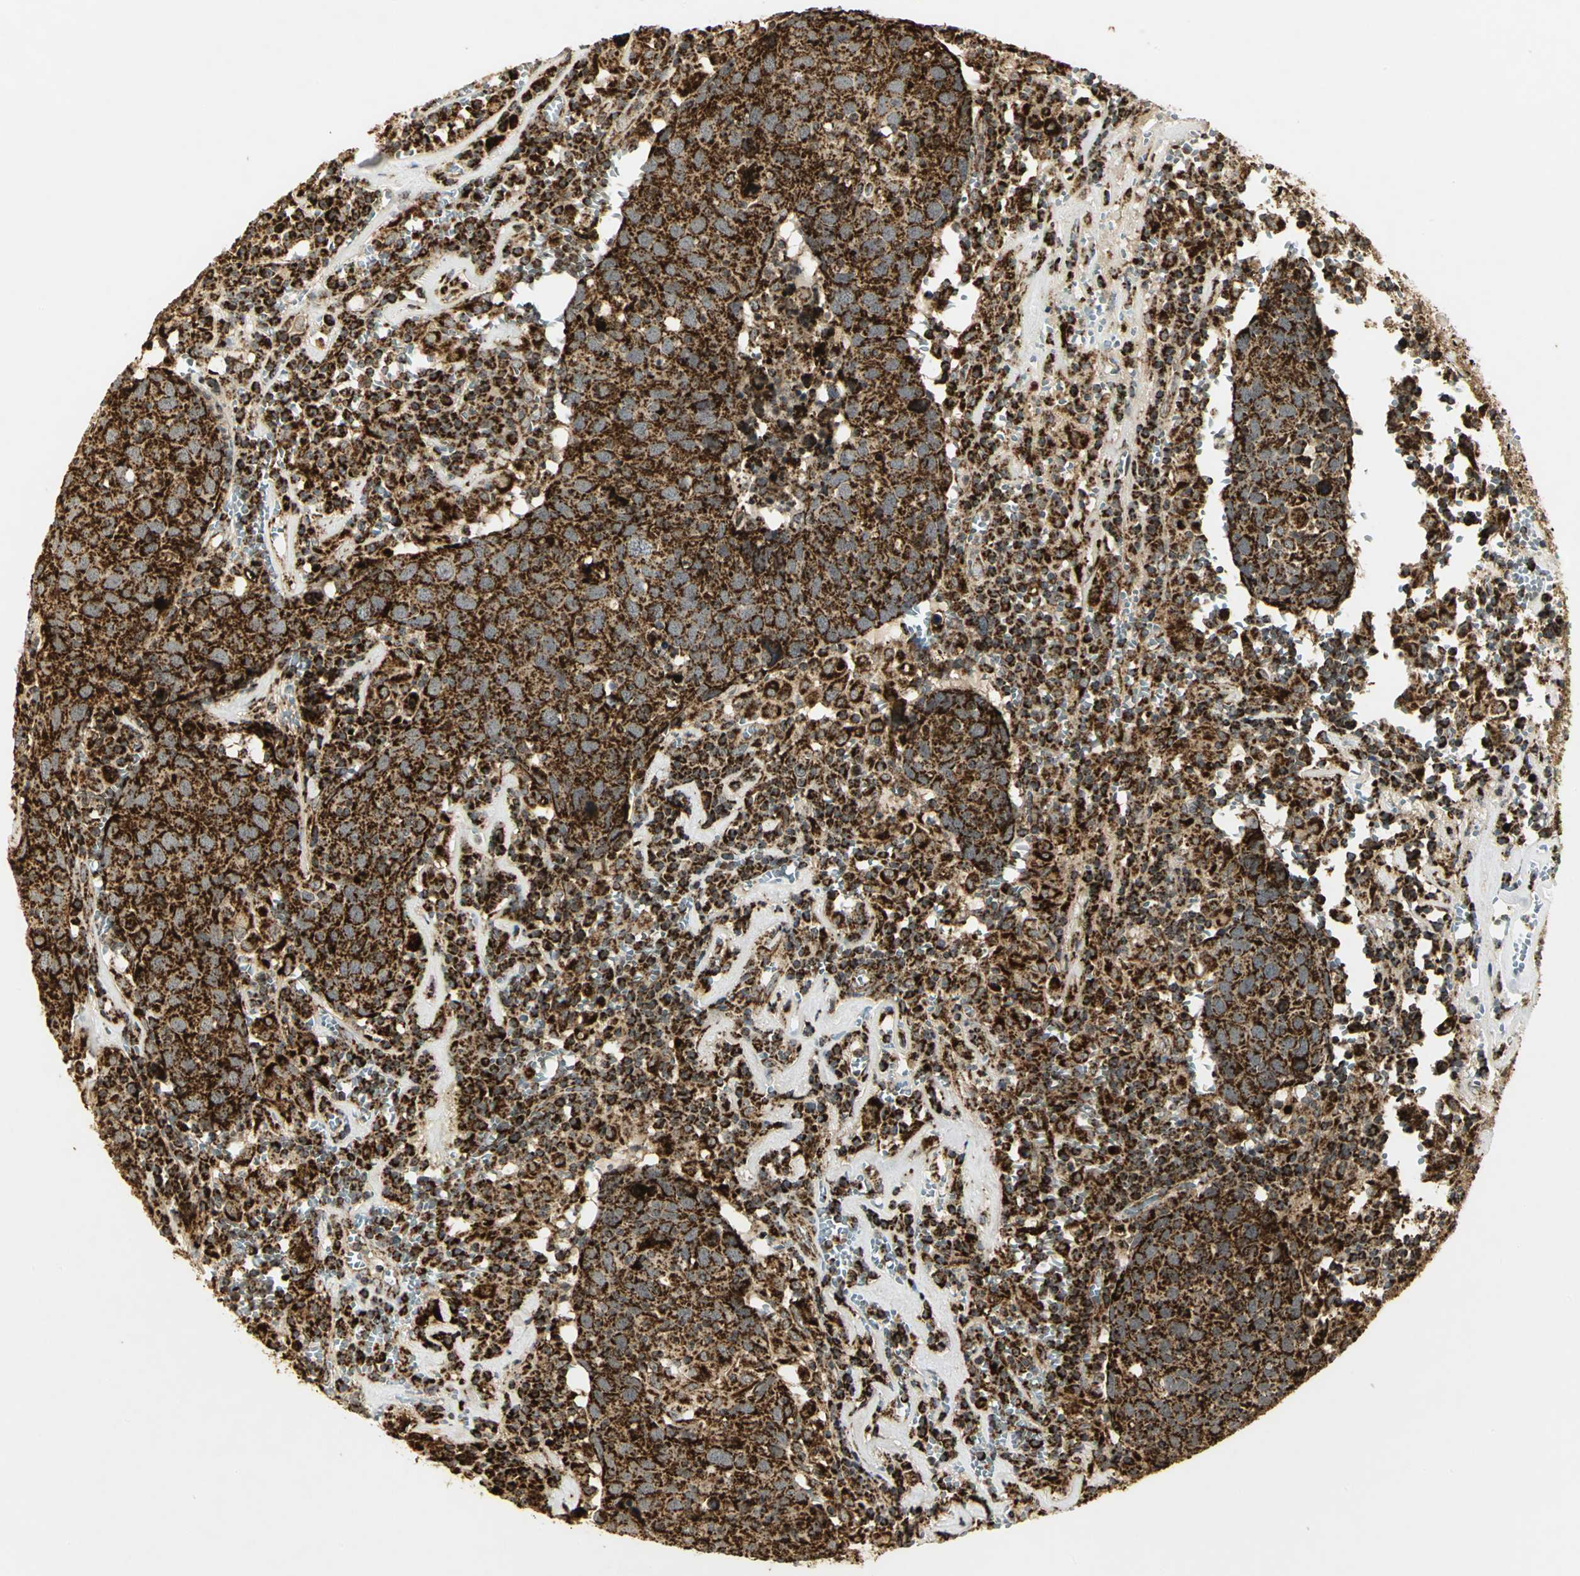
{"staining": {"intensity": "strong", "quantity": ">75%", "location": "cytoplasmic/membranous"}, "tissue": "head and neck cancer", "cell_type": "Tumor cells", "image_type": "cancer", "snomed": [{"axis": "morphology", "description": "Adenocarcinoma, NOS"}, {"axis": "topography", "description": "Salivary gland"}, {"axis": "topography", "description": "Head-Neck"}], "caption": "Strong cytoplasmic/membranous positivity for a protein is identified in approximately >75% of tumor cells of head and neck cancer using IHC.", "gene": "VDAC1", "patient": {"sex": "female", "age": 65}}